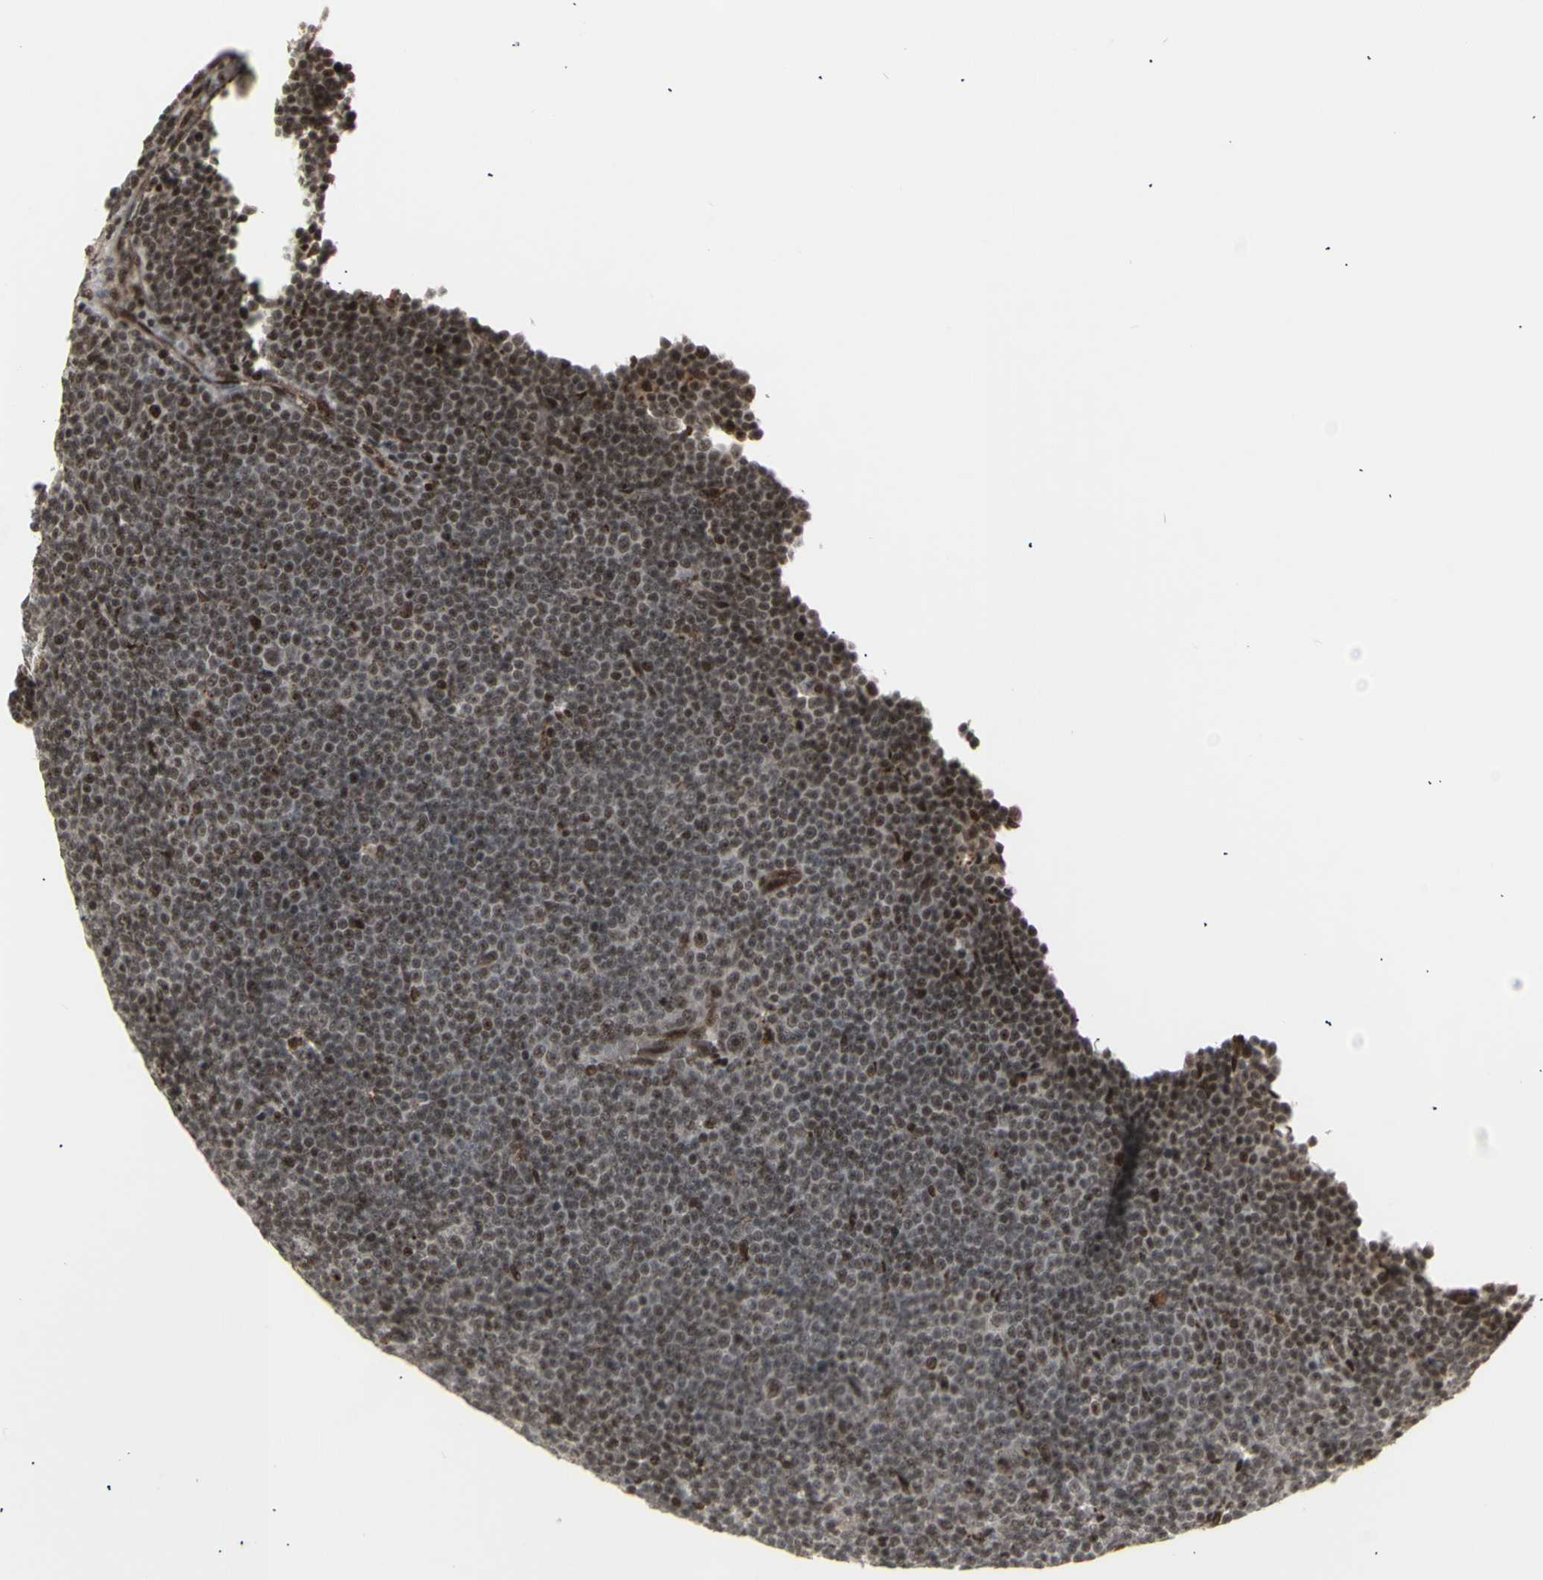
{"staining": {"intensity": "moderate", "quantity": ">75%", "location": "nuclear"}, "tissue": "lymphoma", "cell_type": "Tumor cells", "image_type": "cancer", "snomed": [{"axis": "morphology", "description": "Malignant lymphoma, non-Hodgkin's type, Low grade"}, {"axis": "topography", "description": "Lymph node"}], "caption": "Immunohistochemistry (IHC) histopathology image of low-grade malignant lymphoma, non-Hodgkin's type stained for a protein (brown), which exhibits medium levels of moderate nuclear positivity in approximately >75% of tumor cells.", "gene": "CBX1", "patient": {"sex": "female", "age": 67}}